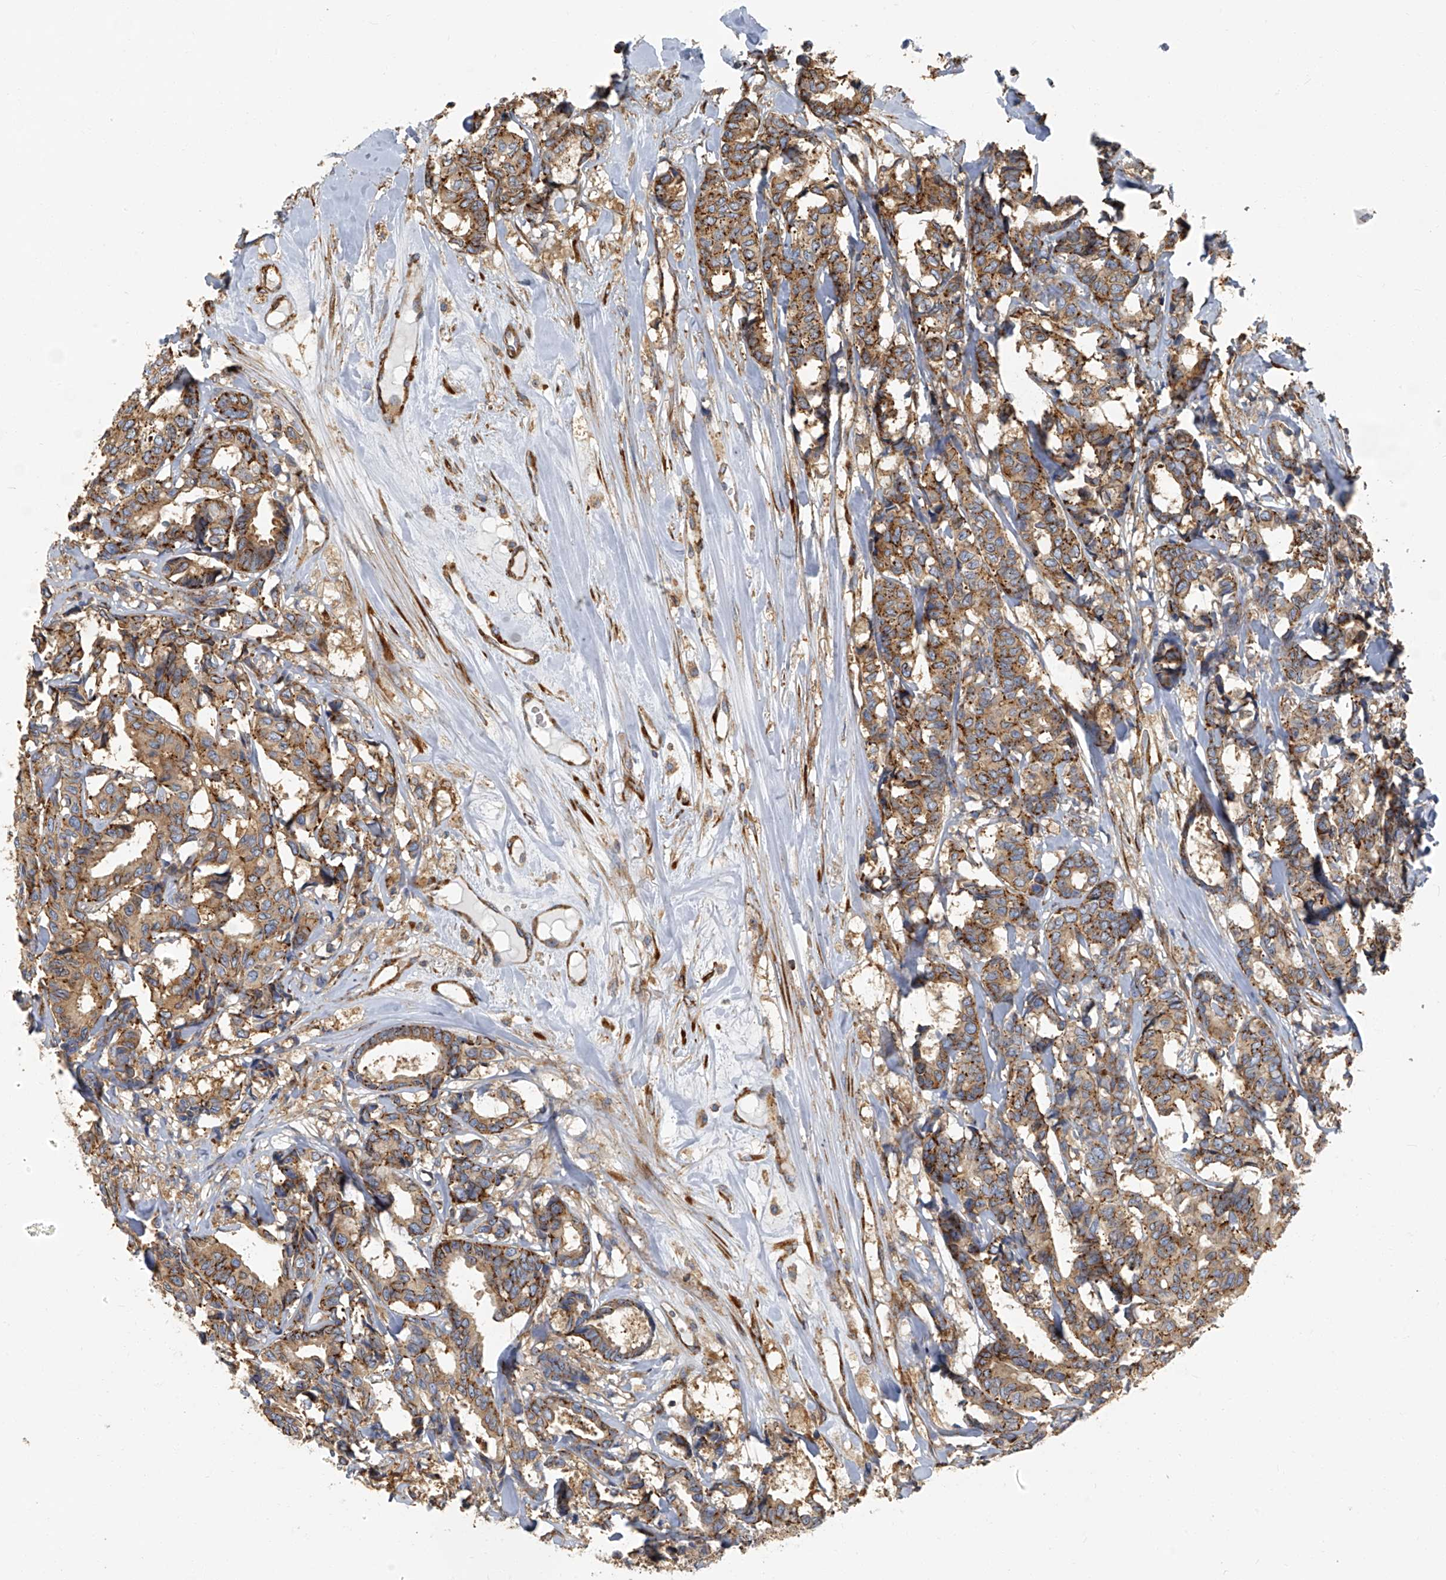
{"staining": {"intensity": "moderate", "quantity": ">75%", "location": "cytoplasmic/membranous"}, "tissue": "breast cancer", "cell_type": "Tumor cells", "image_type": "cancer", "snomed": [{"axis": "morphology", "description": "Duct carcinoma"}, {"axis": "topography", "description": "Breast"}], "caption": "Immunohistochemical staining of human infiltrating ductal carcinoma (breast) exhibits medium levels of moderate cytoplasmic/membranous protein expression in about >75% of tumor cells.", "gene": "SEPTIN7", "patient": {"sex": "female", "age": 87}}